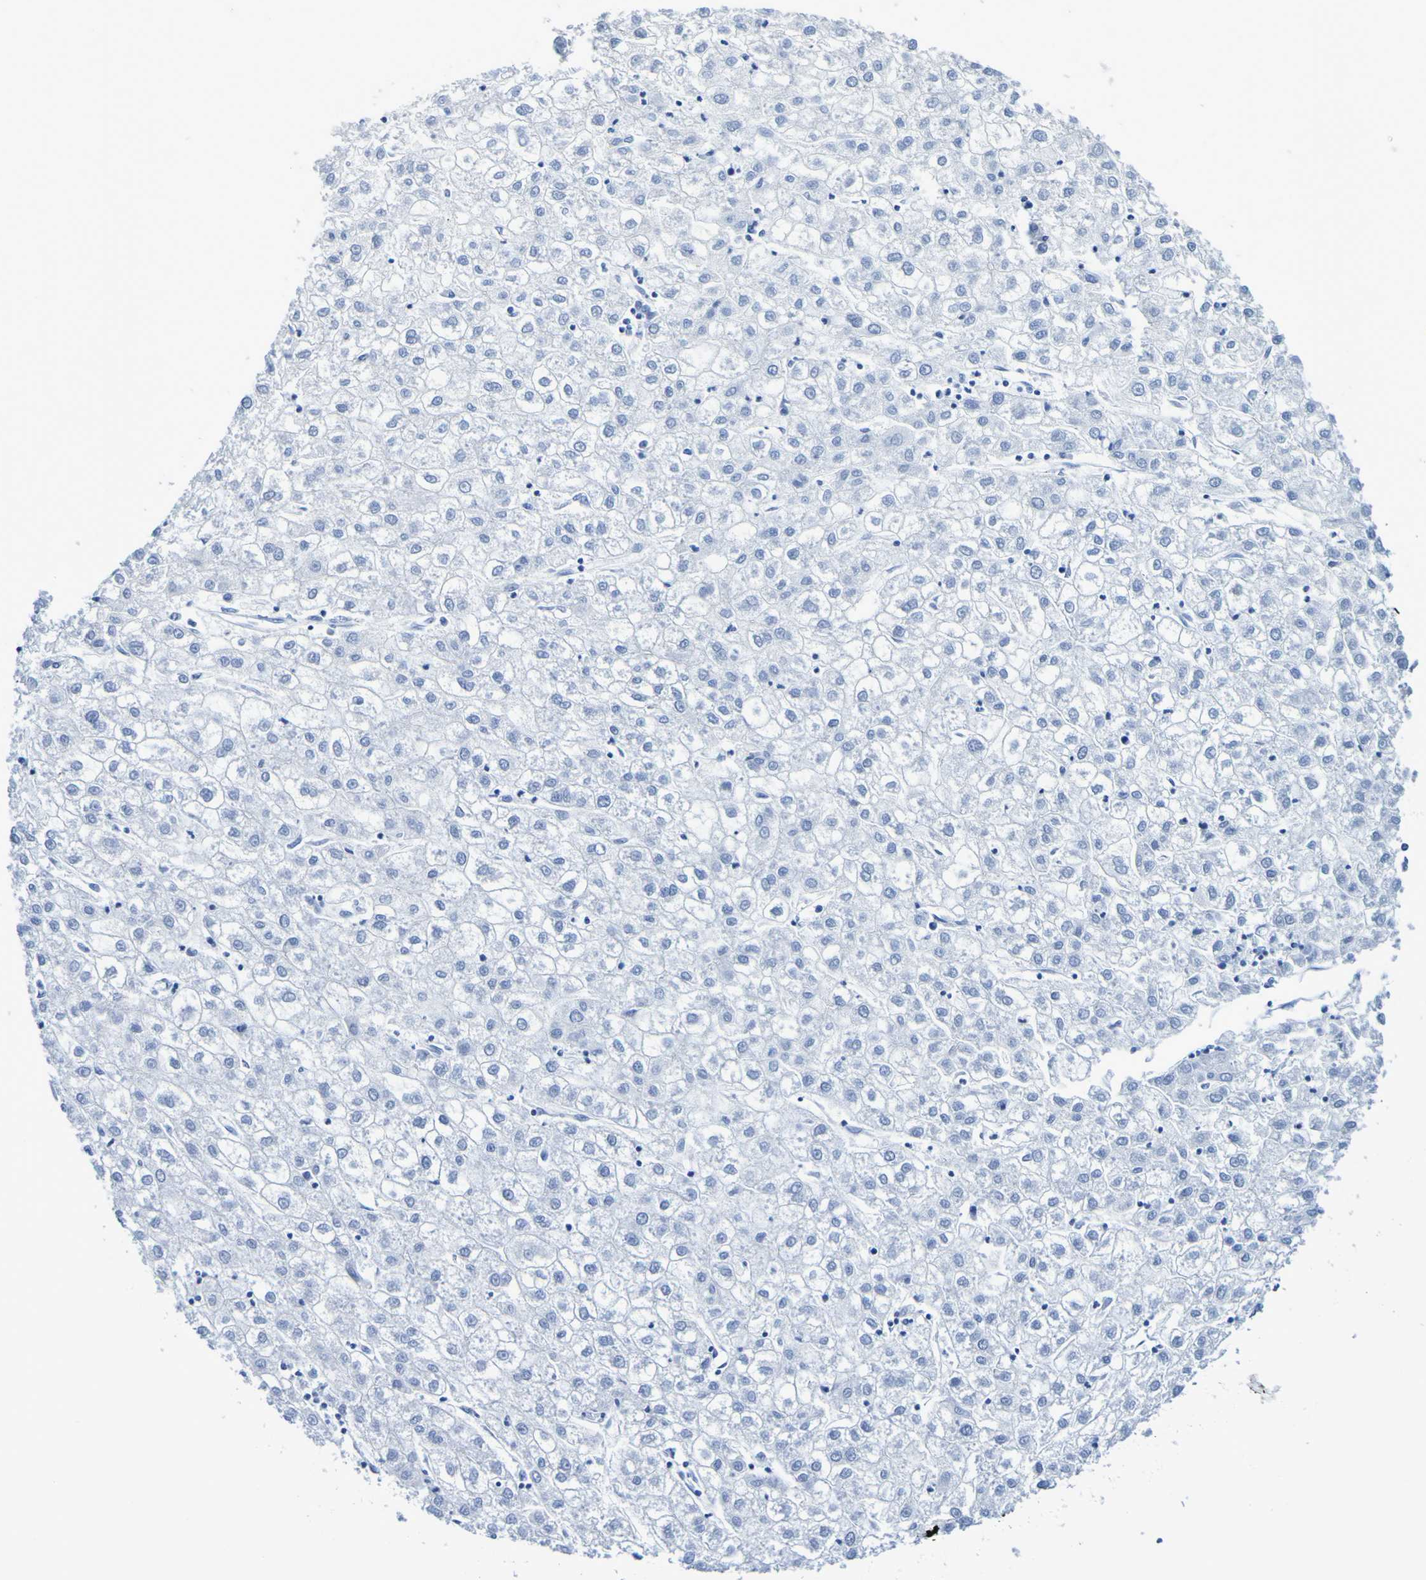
{"staining": {"intensity": "negative", "quantity": "none", "location": "none"}, "tissue": "liver cancer", "cell_type": "Tumor cells", "image_type": "cancer", "snomed": [{"axis": "morphology", "description": "Carcinoma, Hepatocellular, NOS"}, {"axis": "topography", "description": "Liver"}], "caption": "Tumor cells are negative for protein expression in human liver cancer (hepatocellular carcinoma).", "gene": "DPEP1", "patient": {"sex": "male", "age": 72}}